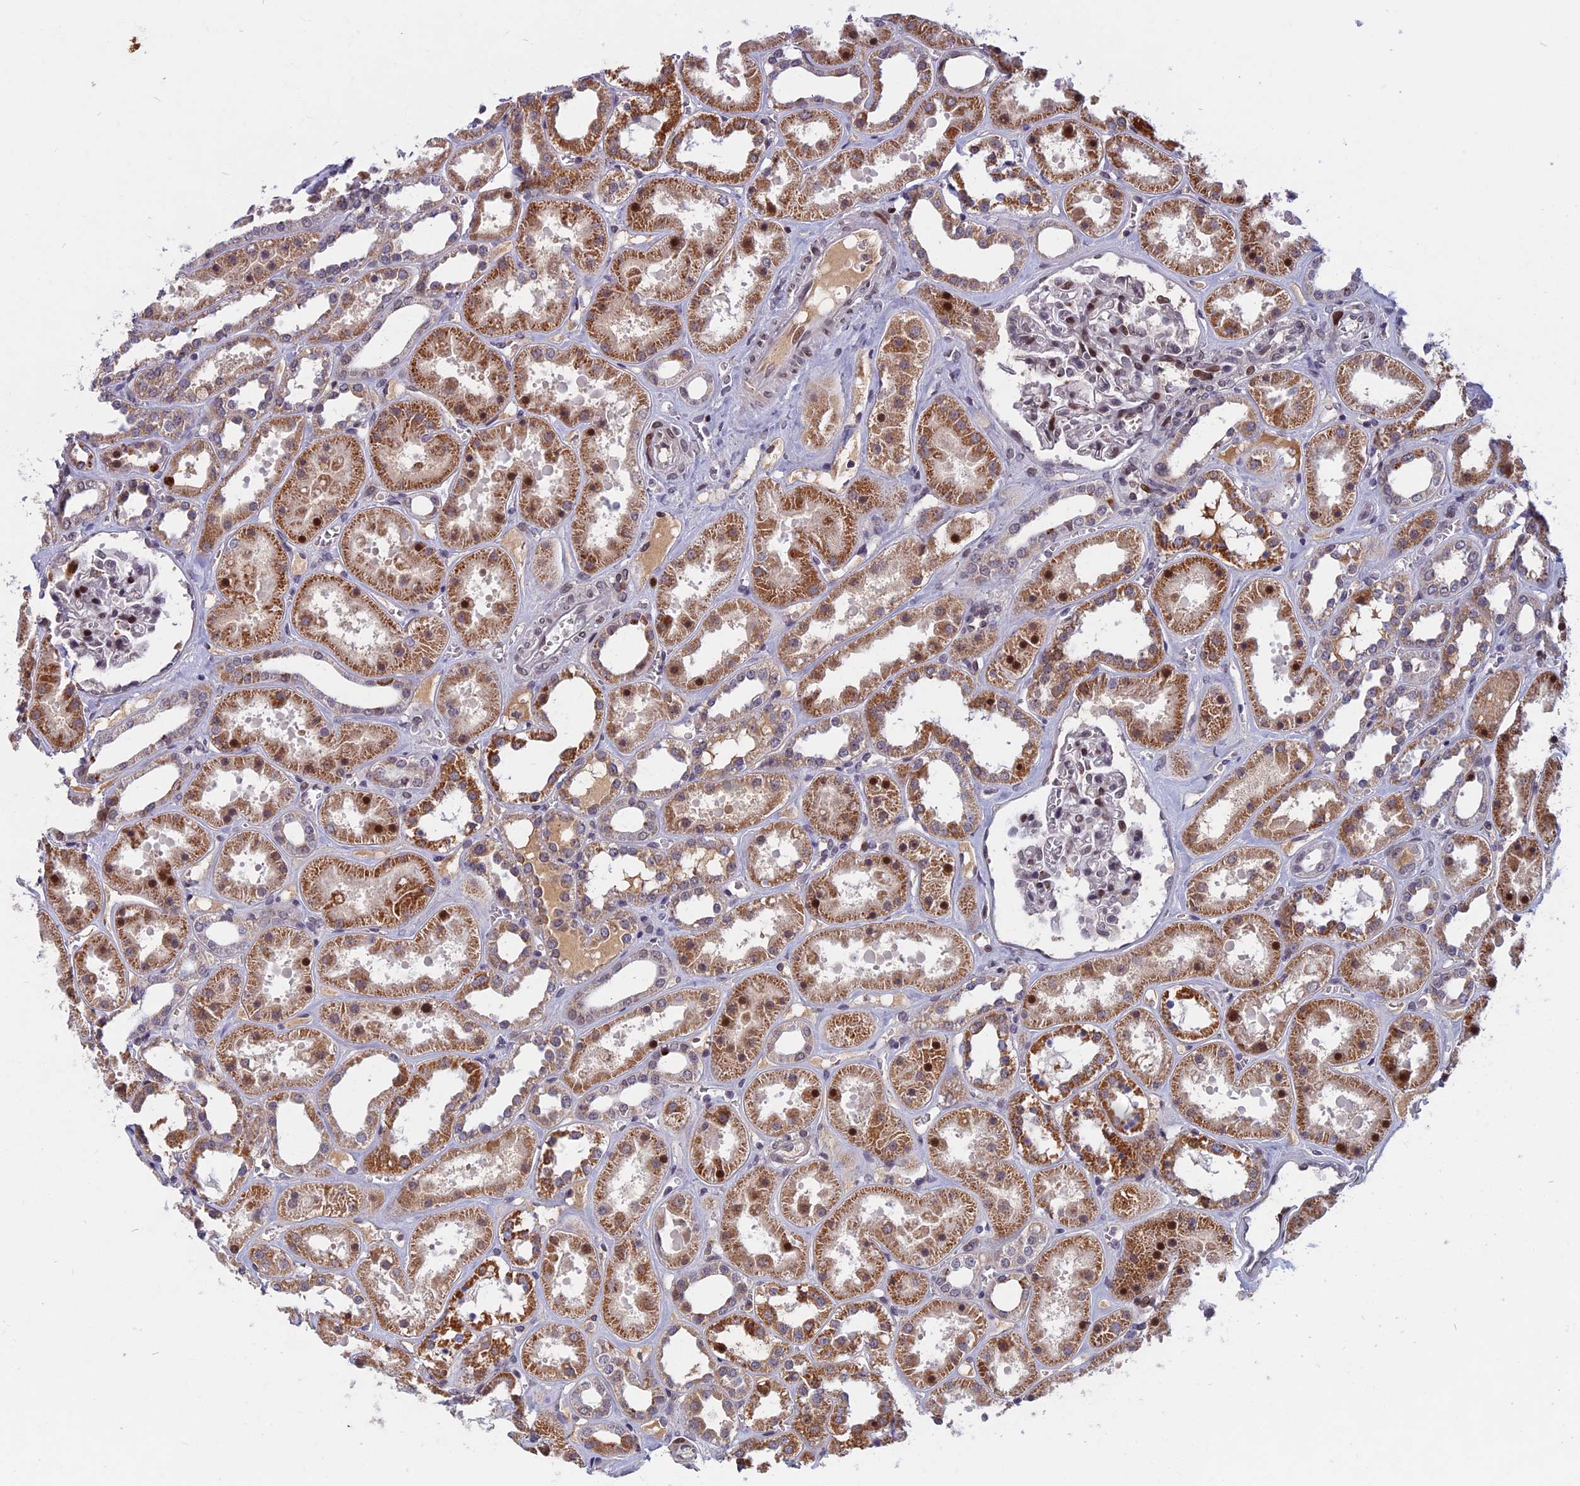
{"staining": {"intensity": "moderate", "quantity": "25%-75%", "location": "nuclear"}, "tissue": "kidney", "cell_type": "Cells in glomeruli", "image_type": "normal", "snomed": [{"axis": "morphology", "description": "Normal tissue, NOS"}, {"axis": "topography", "description": "Kidney"}], "caption": "Immunohistochemistry of normal kidney demonstrates medium levels of moderate nuclear staining in approximately 25%-75% of cells in glomeruli. Using DAB (brown) and hematoxylin (blue) stains, captured at high magnification using brightfield microscopy.", "gene": "CDC7", "patient": {"sex": "female", "age": 41}}